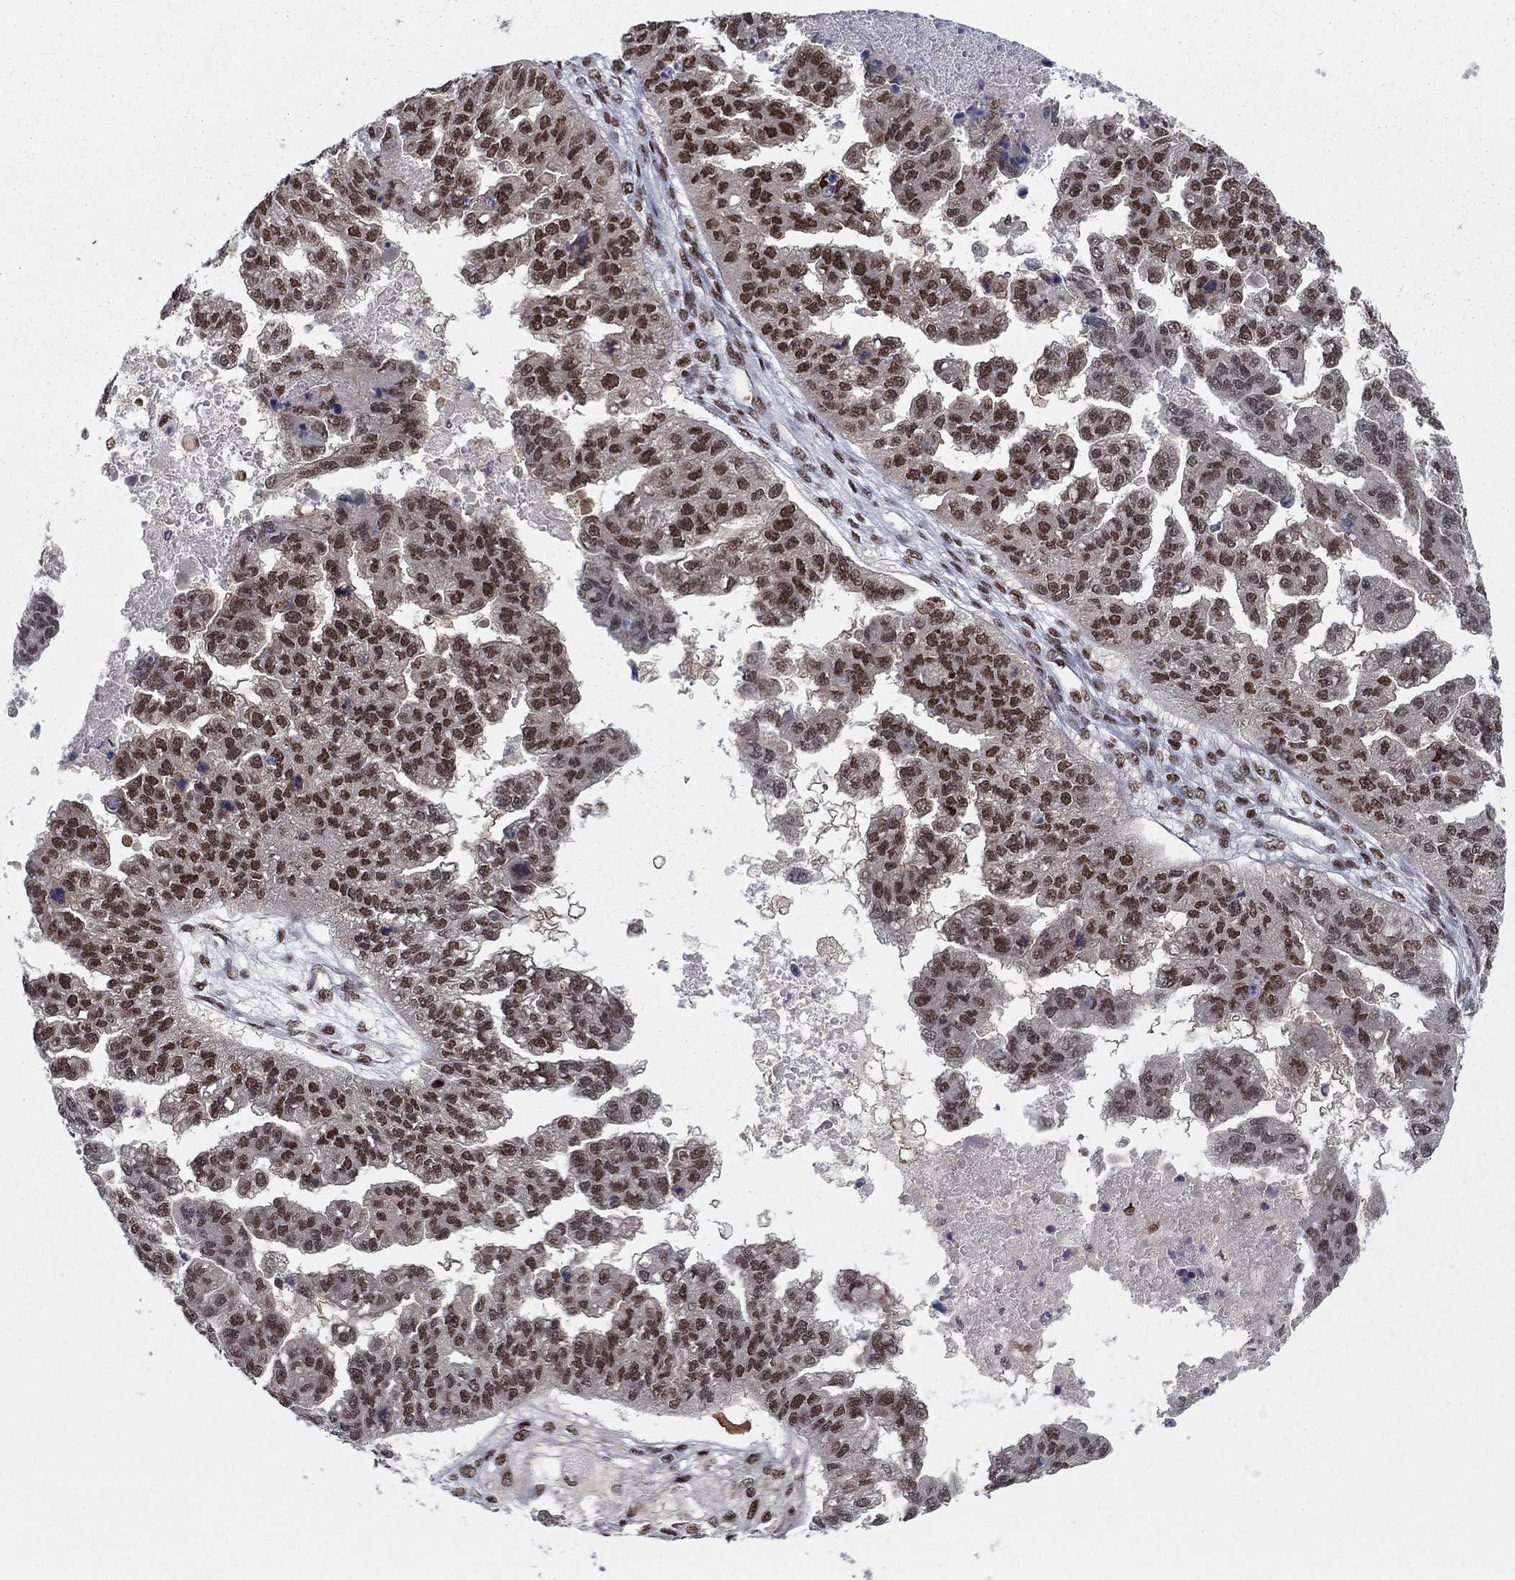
{"staining": {"intensity": "strong", "quantity": "25%-75%", "location": "nuclear"}, "tissue": "ovarian cancer", "cell_type": "Tumor cells", "image_type": "cancer", "snomed": [{"axis": "morphology", "description": "Cystadenocarcinoma, serous, NOS"}, {"axis": "topography", "description": "Ovary"}], "caption": "Ovarian cancer (serous cystadenocarcinoma) stained with DAB (3,3'-diaminobenzidine) immunohistochemistry (IHC) exhibits high levels of strong nuclear expression in about 25%-75% of tumor cells.", "gene": "USP54", "patient": {"sex": "female", "age": 58}}